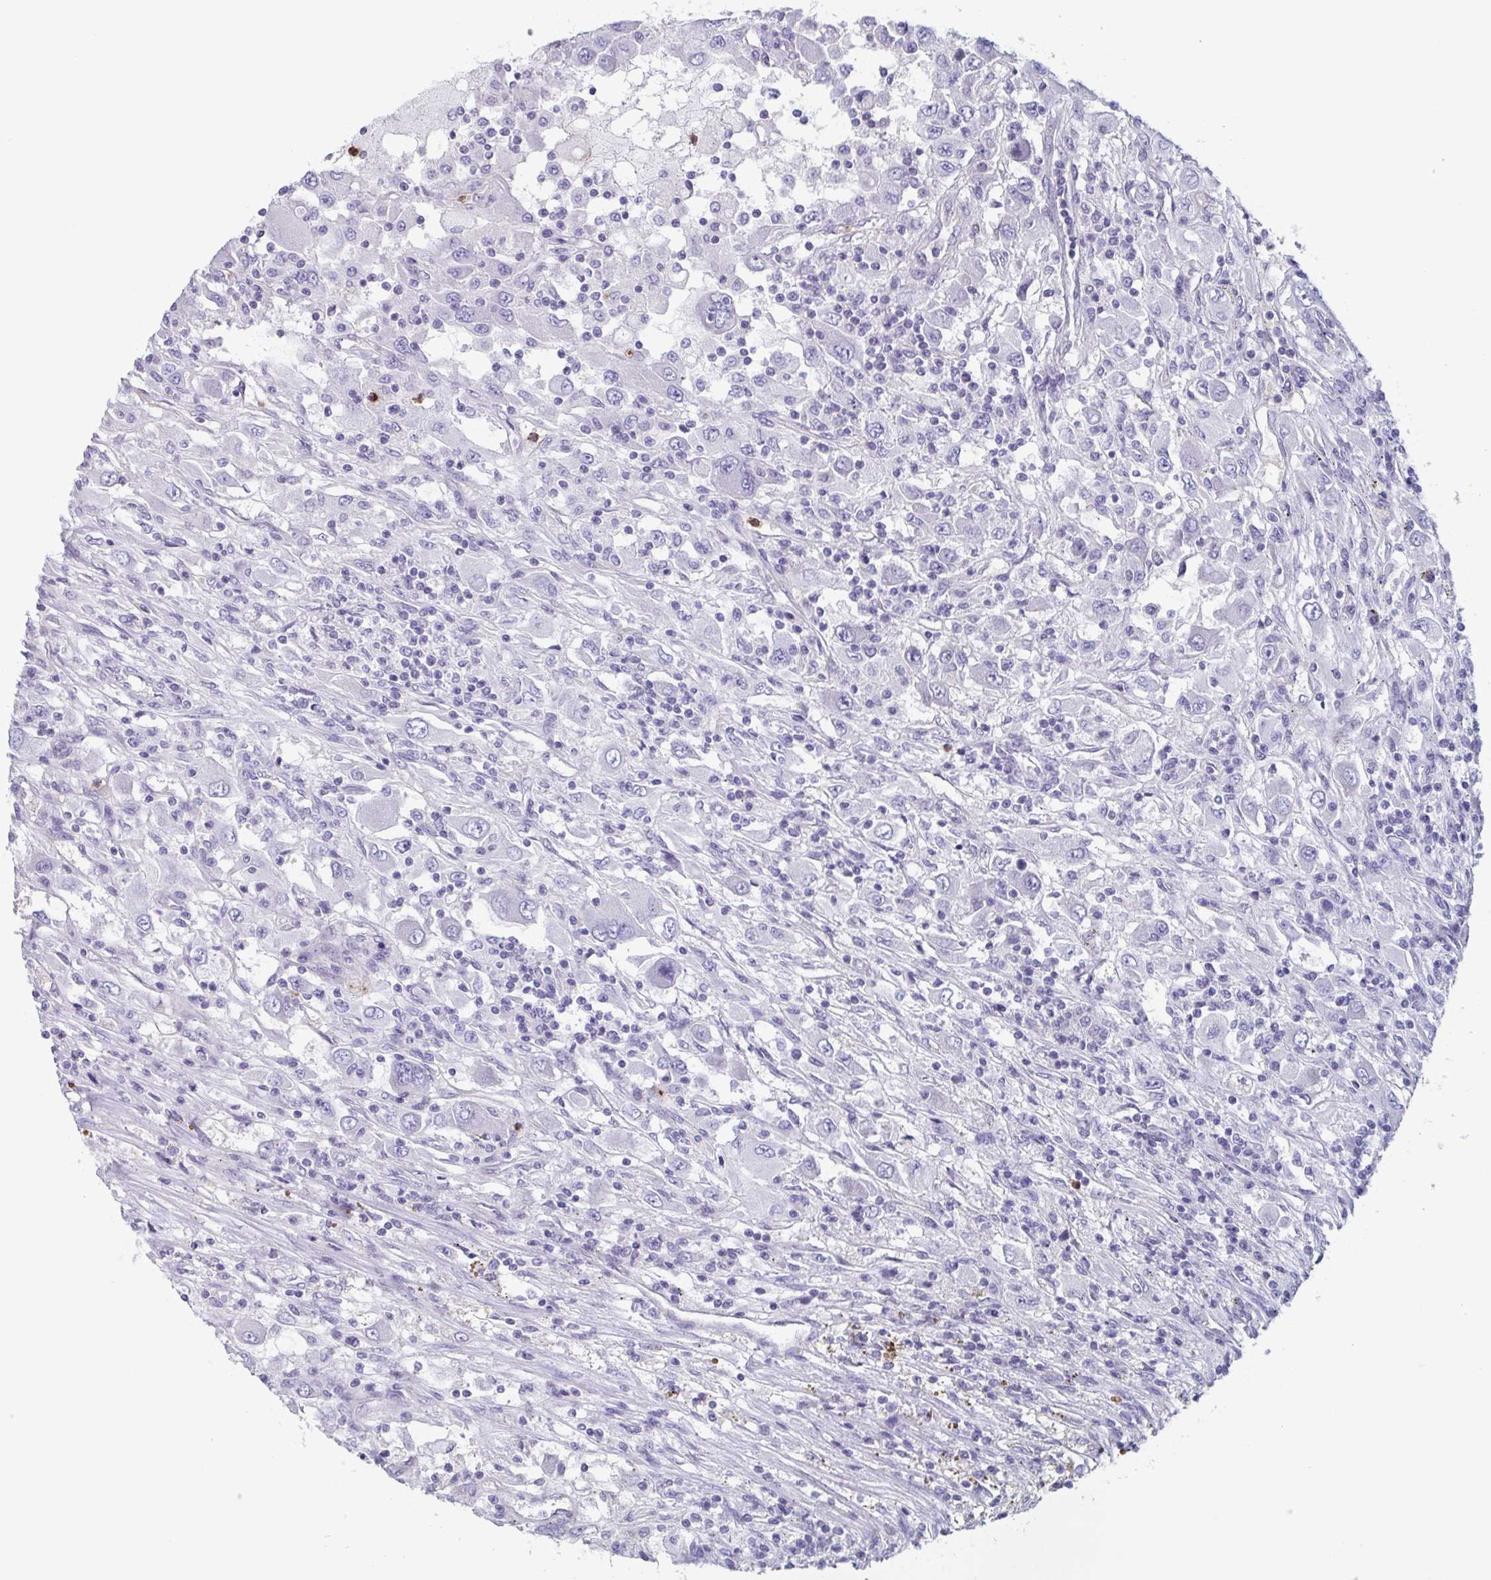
{"staining": {"intensity": "negative", "quantity": "none", "location": "none"}, "tissue": "renal cancer", "cell_type": "Tumor cells", "image_type": "cancer", "snomed": [{"axis": "morphology", "description": "Adenocarcinoma, NOS"}, {"axis": "topography", "description": "Kidney"}], "caption": "The photomicrograph demonstrates no staining of tumor cells in adenocarcinoma (renal).", "gene": "BPI", "patient": {"sex": "female", "age": 67}}